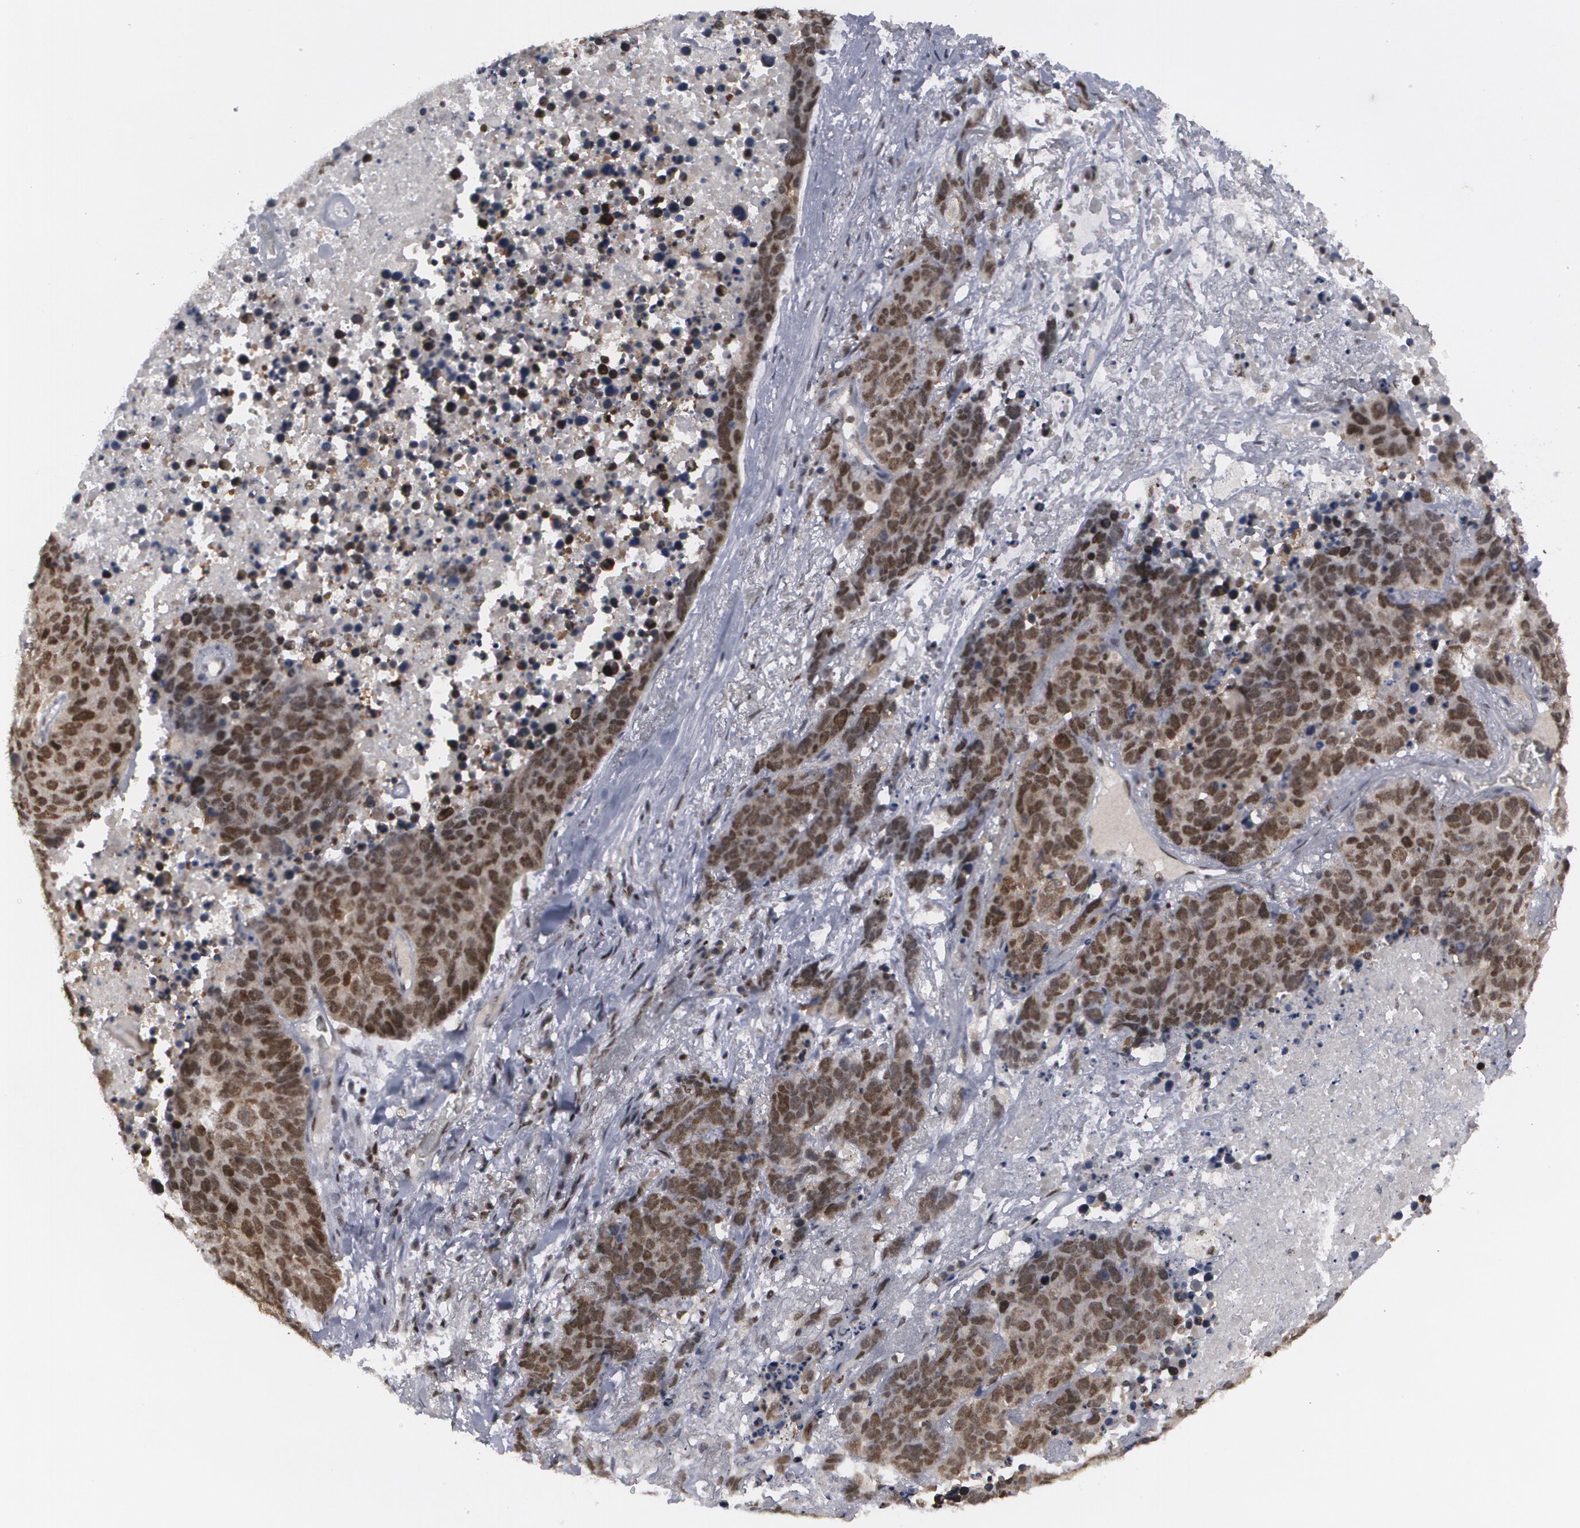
{"staining": {"intensity": "strong", "quantity": ">75%", "location": "cytoplasmic/membranous,nuclear"}, "tissue": "lung cancer", "cell_type": "Tumor cells", "image_type": "cancer", "snomed": [{"axis": "morphology", "description": "Carcinoid, malignant, NOS"}, {"axis": "topography", "description": "Lung"}], "caption": "Lung cancer stained with a brown dye shows strong cytoplasmic/membranous and nuclear positive staining in approximately >75% of tumor cells.", "gene": "MCL1", "patient": {"sex": "male", "age": 60}}